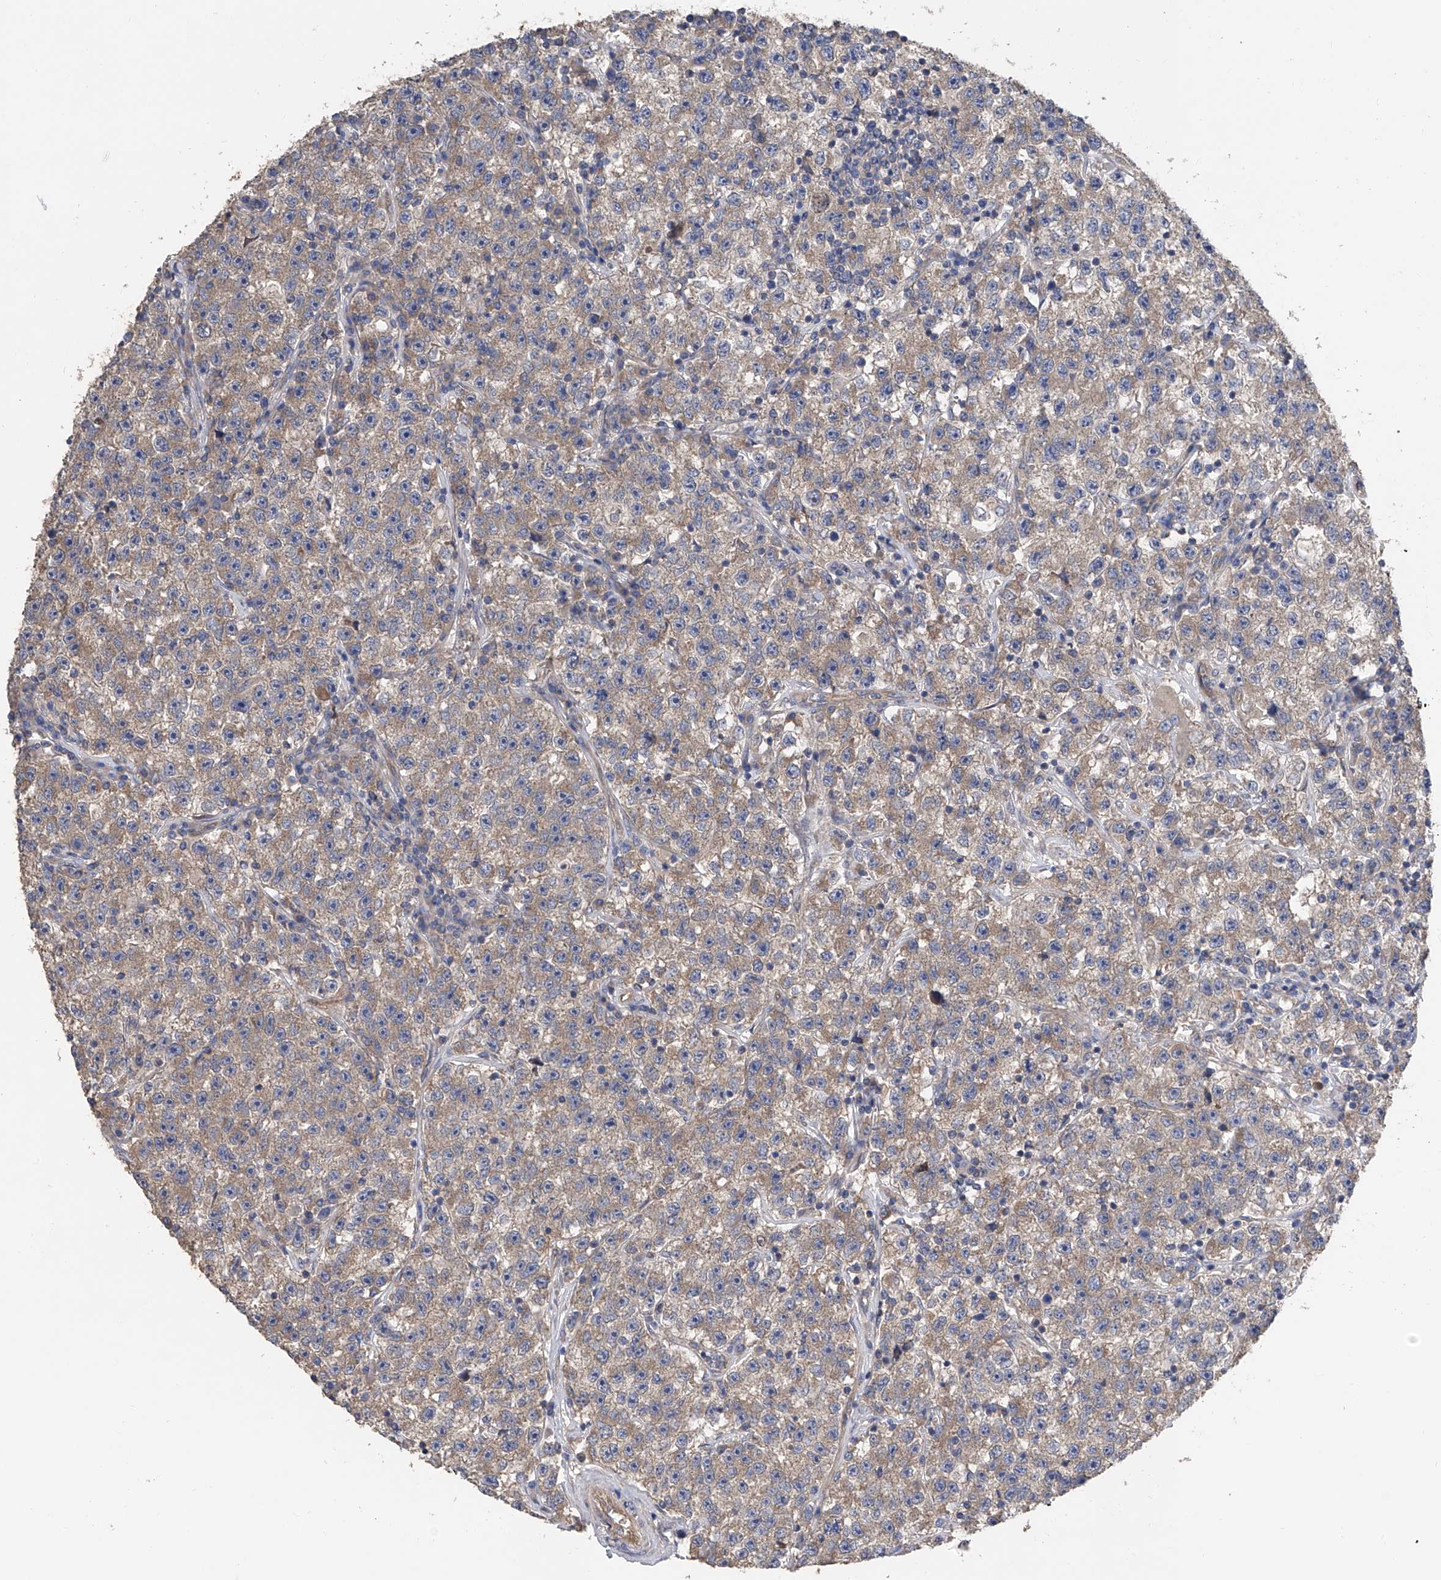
{"staining": {"intensity": "moderate", "quantity": ">75%", "location": "cytoplasmic/membranous"}, "tissue": "testis cancer", "cell_type": "Tumor cells", "image_type": "cancer", "snomed": [{"axis": "morphology", "description": "Seminoma, NOS"}, {"axis": "topography", "description": "Testis"}], "caption": "Immunohistochemistry (DAB) staining of human testis cancer (seminoma) demonstrates moderate cytoplasmic/membranous protein expression in about >75% of tumor cells.", "gene": "PTK2", "patient": {"sex": "male", "age": 22}}